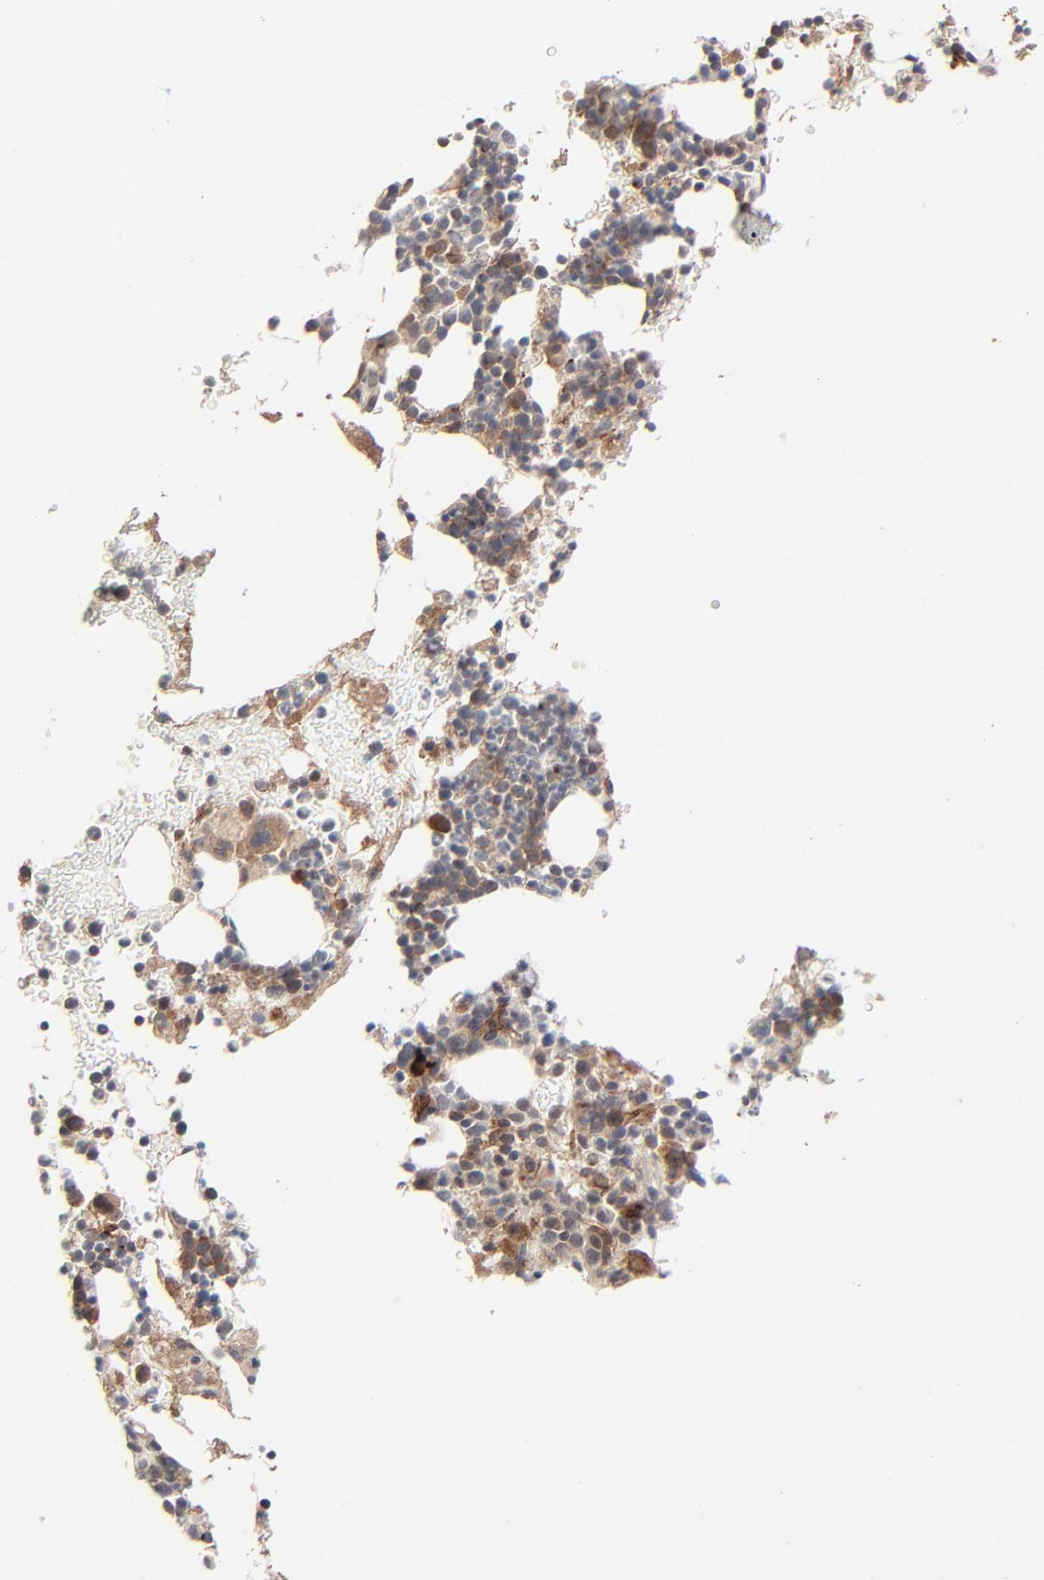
{"staining": {"intensity": "moderate", "quantity": "25%-75%", "location": "cytoplasmic/membranous"}, "tissue": "bone marrow", "cell_type": "Hematopoietic cells", "image_type": "normal", "snomed": [{"axis": "morphology", "description": "Normal tissue, NOS"}, {"axis": "topography", "description": "Bone marrow"}], "caption": "Human bone marrow stained with a brown dye displays moderate cytoplasmic/membranous positive positivity in about 25%-75% of hematopoietic cells.", "gene": "ABLIM3", "patient": {"sex": "male", "age": 17}}